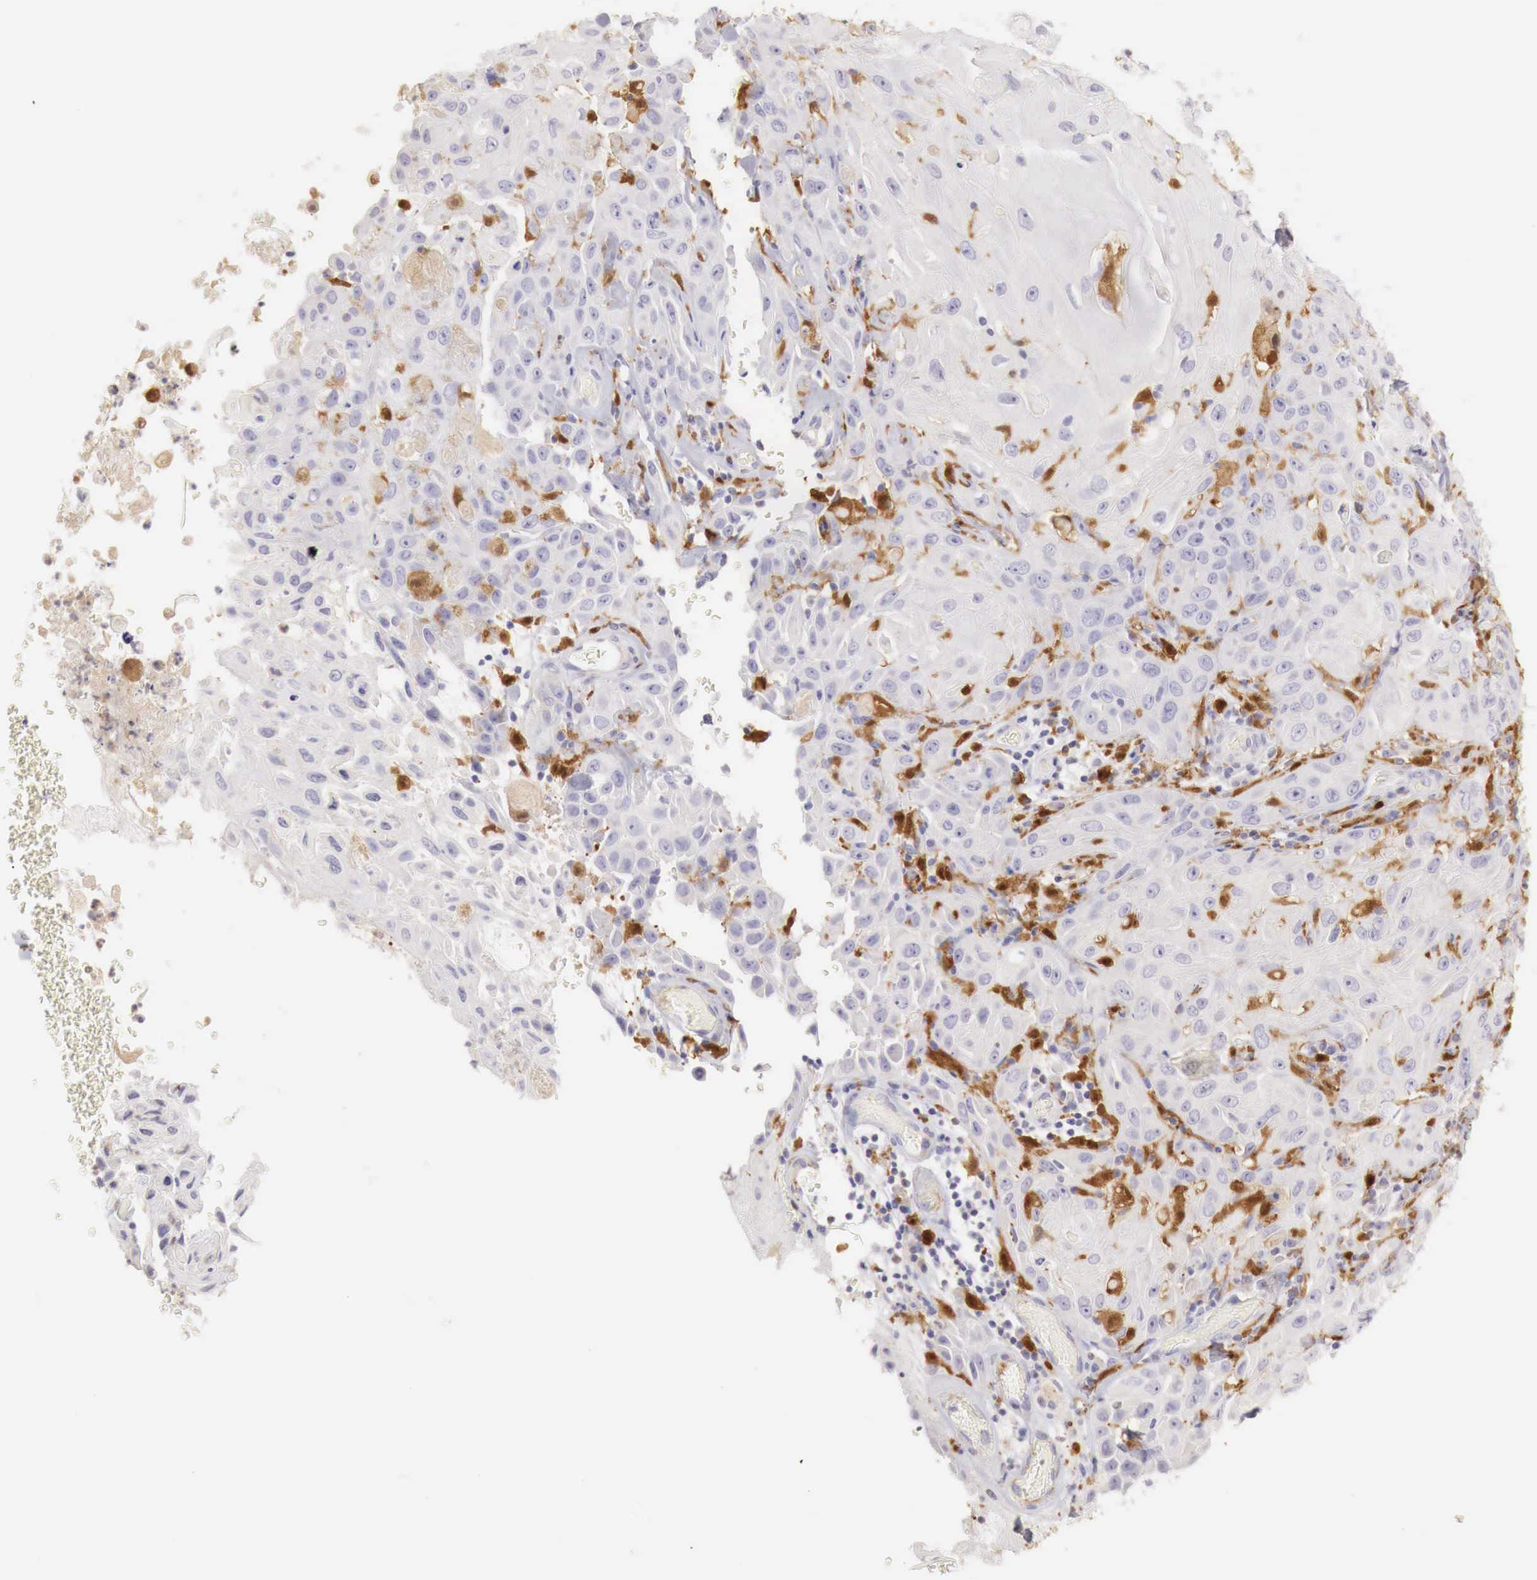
{"staining": {"intensity": "moderate", "quantity": "<25%", "location": "cytoplasmic/membranous"}, "tissue": "skin cancer", "cell_type": "Tumor cells", "image_type": "cancer", "snomed": [{"axis": "morphology", "description": "Squamous cell carcinoma, NOS"}, {"axis": "topography", "description": "Skin"}], "caption": "Immunohistochemical staining of skin cancer reveals moderate cytoplasmic/membranous protein staining in approximately <25% of tumor cells. The staining is performed using DAB (3,3'-diaminobenzidine) brown chromogen to label protein expression. The nuclei are counter-stained blue using hematoxylin.", "gene": "RENBP", "patient": {"sex": "male", "age": 84}}